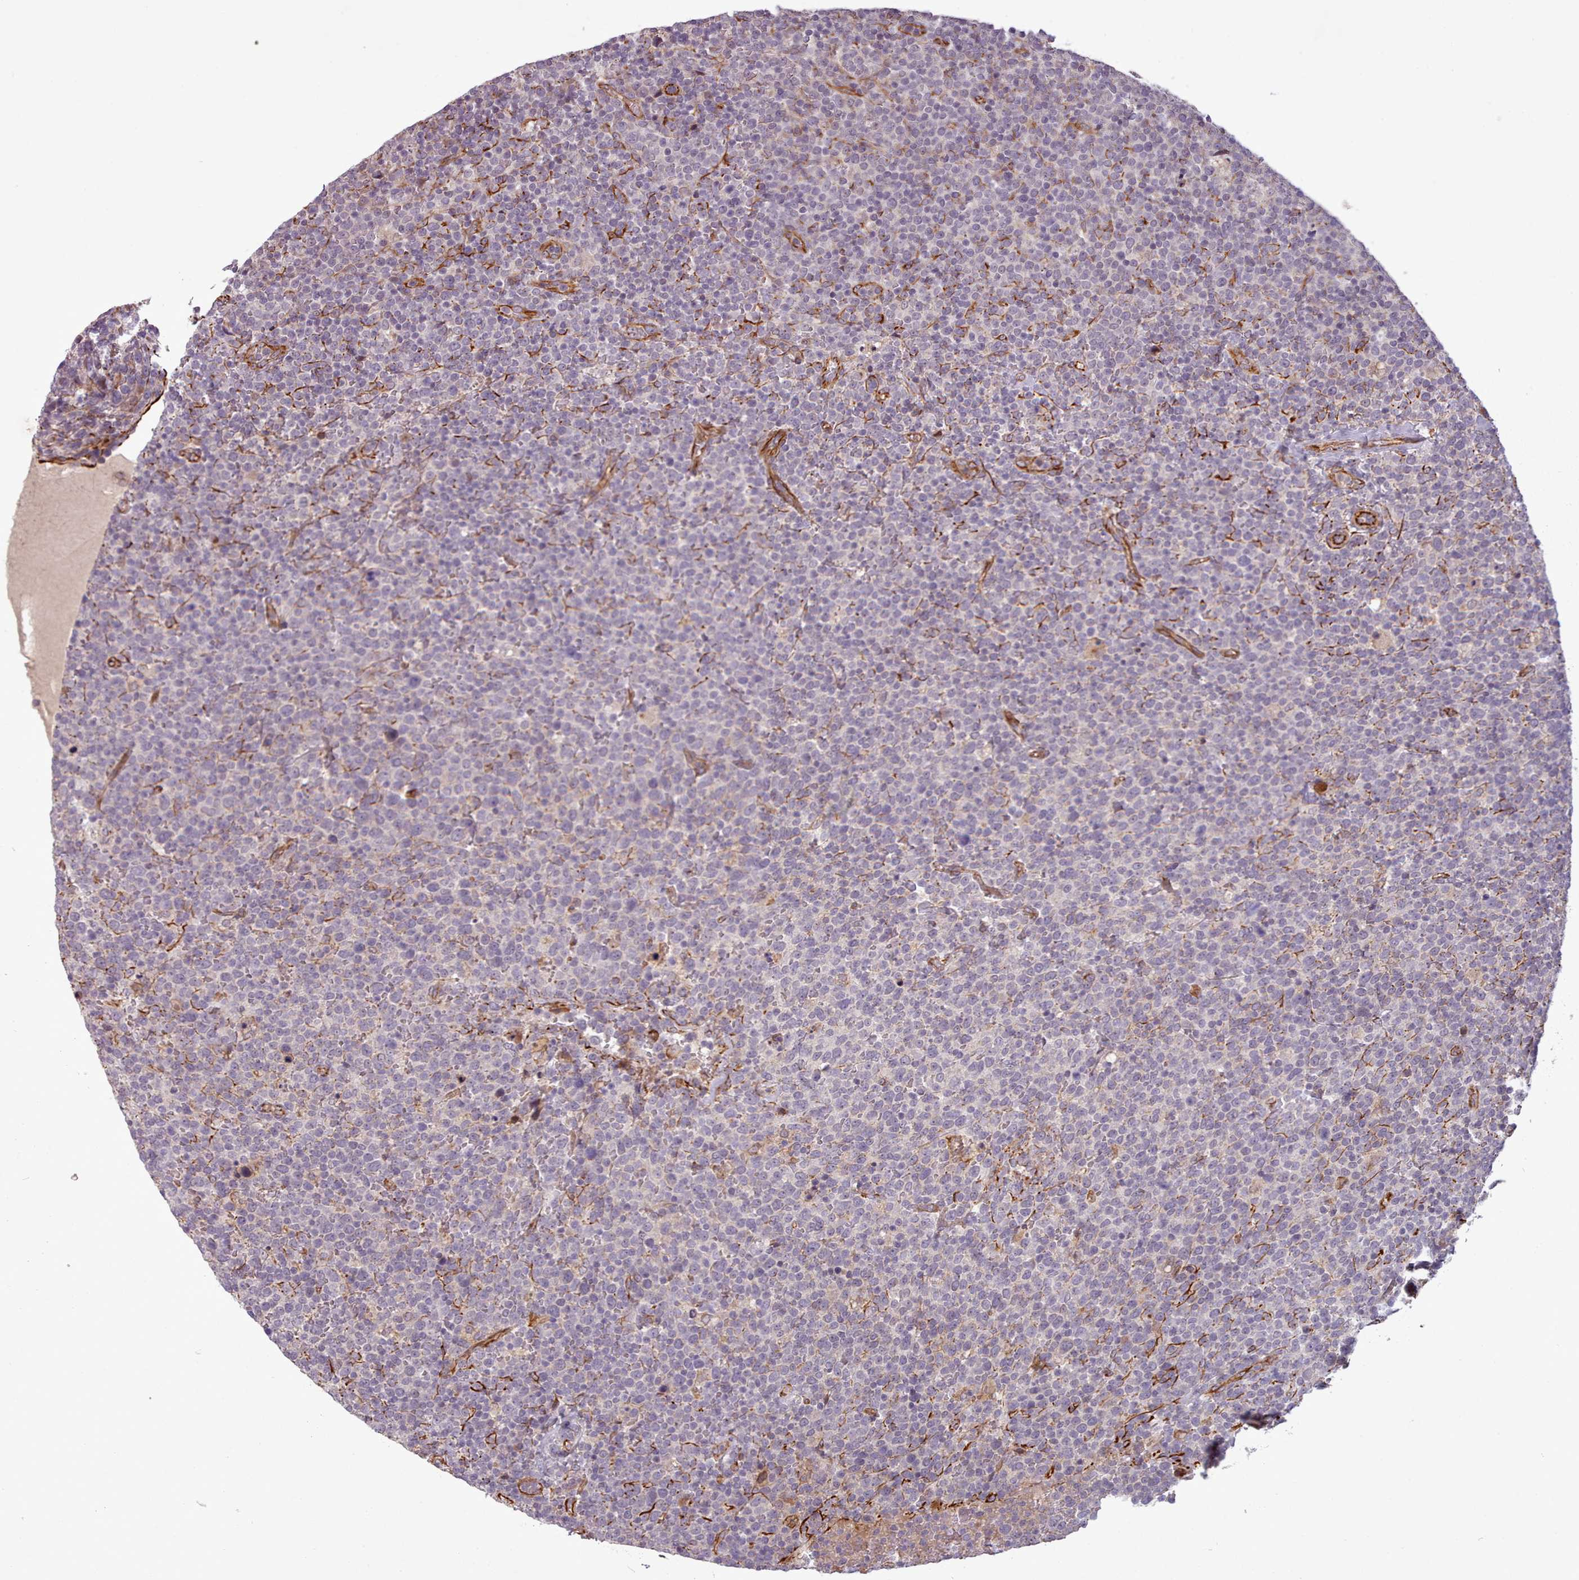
{"staining": {"intensity": "negative", "quantity": "none", "location": "none"}, "tissue": "lymphoma", "cell_type": "Tumor cells", "image_type": "cancer", "snomed": [{"axis": "morphology", "description": "Malignant lymphoma, non-Hodgkin's type, High grade"}, {"axis": "topography", "description": "Lymph node"}], "caption": "This is an immunohistochemistry (IHC) photomicrograph of lymphoma. There is no expression in tumor cells.", "gene": "GBGT1", "patient": {"sex": "male", "age": 61}}